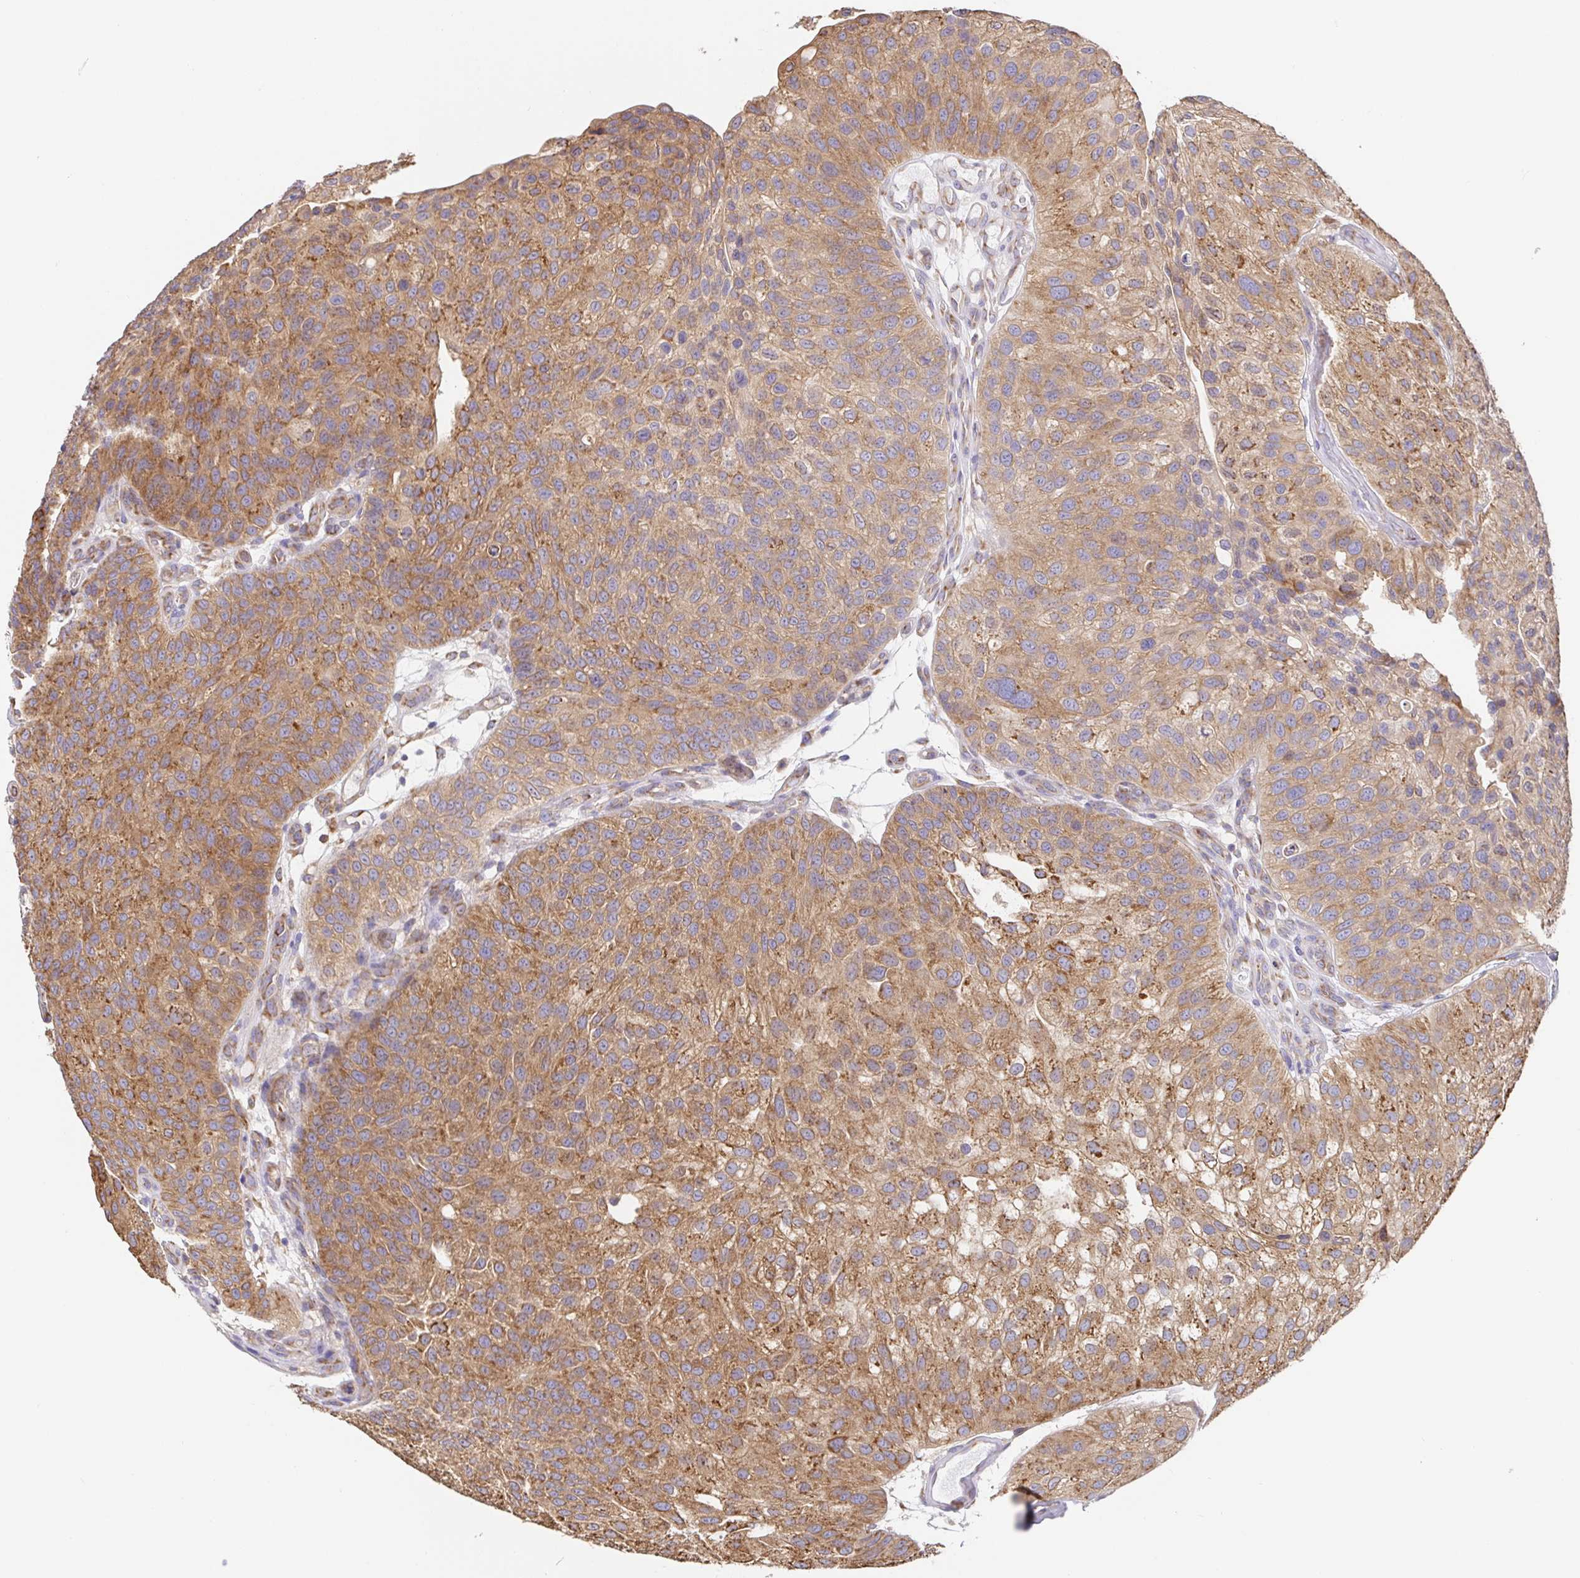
{"staining": {"intensity": "moderate", "quantity": ">75%", "location": "cytoplasmic/membranous"}, "tissue": "urothelial cancer", "cell_type": "Tumor cells", "image_type": "cancer", "snomed": [{"axis": "morphology", "description": "Urothelial carcinoma, NOS"}, {"axis": "topography", "description": "Urinary bladder"}], "caption": "Immunohistochemistry (IHC) (DAB (3,3'-diaminobenzidine)) staining of human transitional cell carcinoma demonstrates moderate cytoplasmic/membranous protein positivity in about >75% of tumor cells. (Brightfield microscopy of DAB IHC at high magnification).", "gene": "PDPK1", "patient": {"sex": "male", "age": 87}}